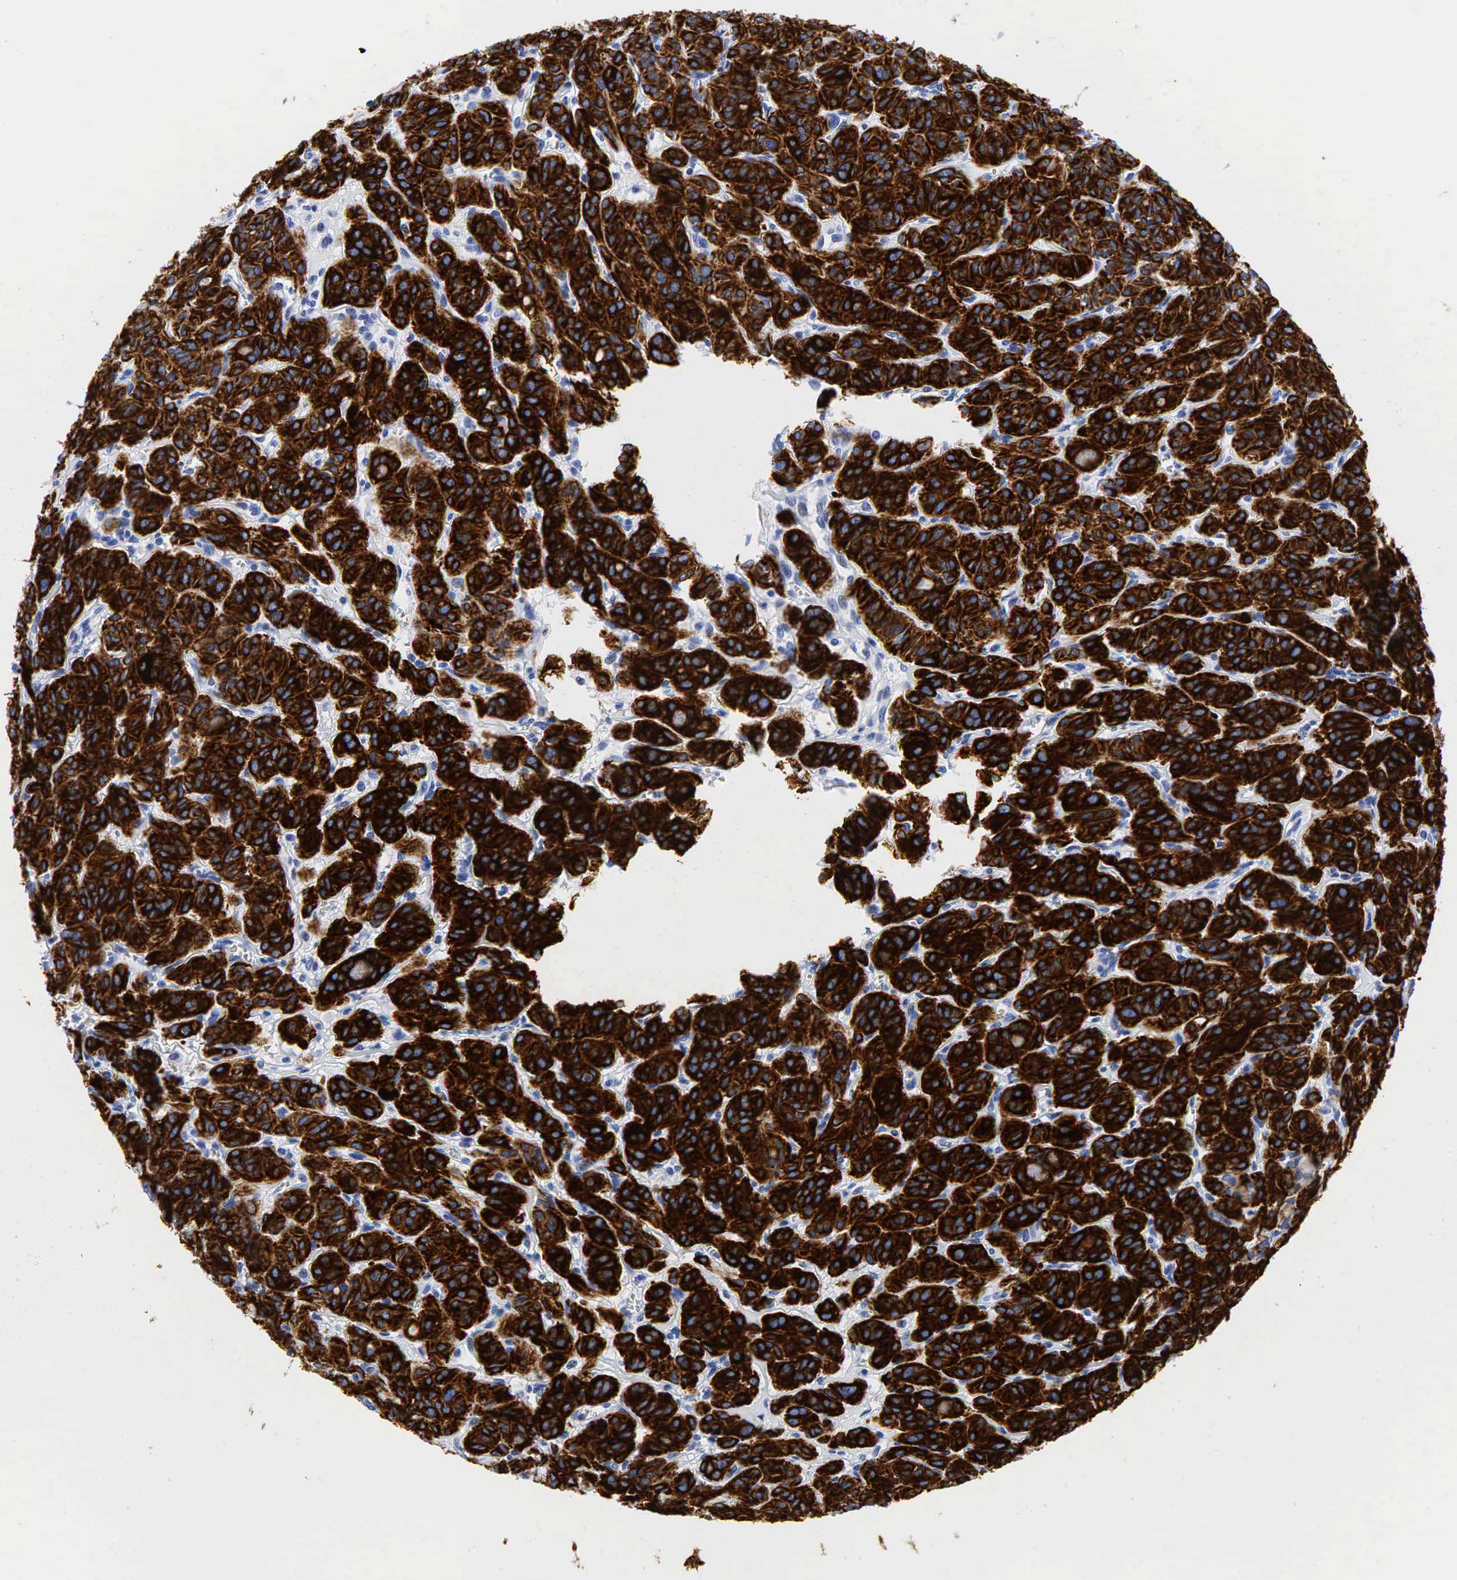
{"staining": {"intensity": "strong", "quantity": ">75%", "location": "cytoplasmic/membranous"}, "tissue": "thyroid cancer", "cell_type": "Tumor cells", "image_type": "cancer", "snomed": [{"axis": "morphology", "description": "Follicular adenoma carcinoma, NOS"}, {"axis": "topography", "description": "Thyroid gland"}], "caption": "Protein analysis of follicular adenoma carcinoma (thyroid) tissue displays strong cytoplasmic/membranous positivity in about >75% of tumor cells.", "gene": "KRT18", "patient": {"sex": "female", "age": 71}}